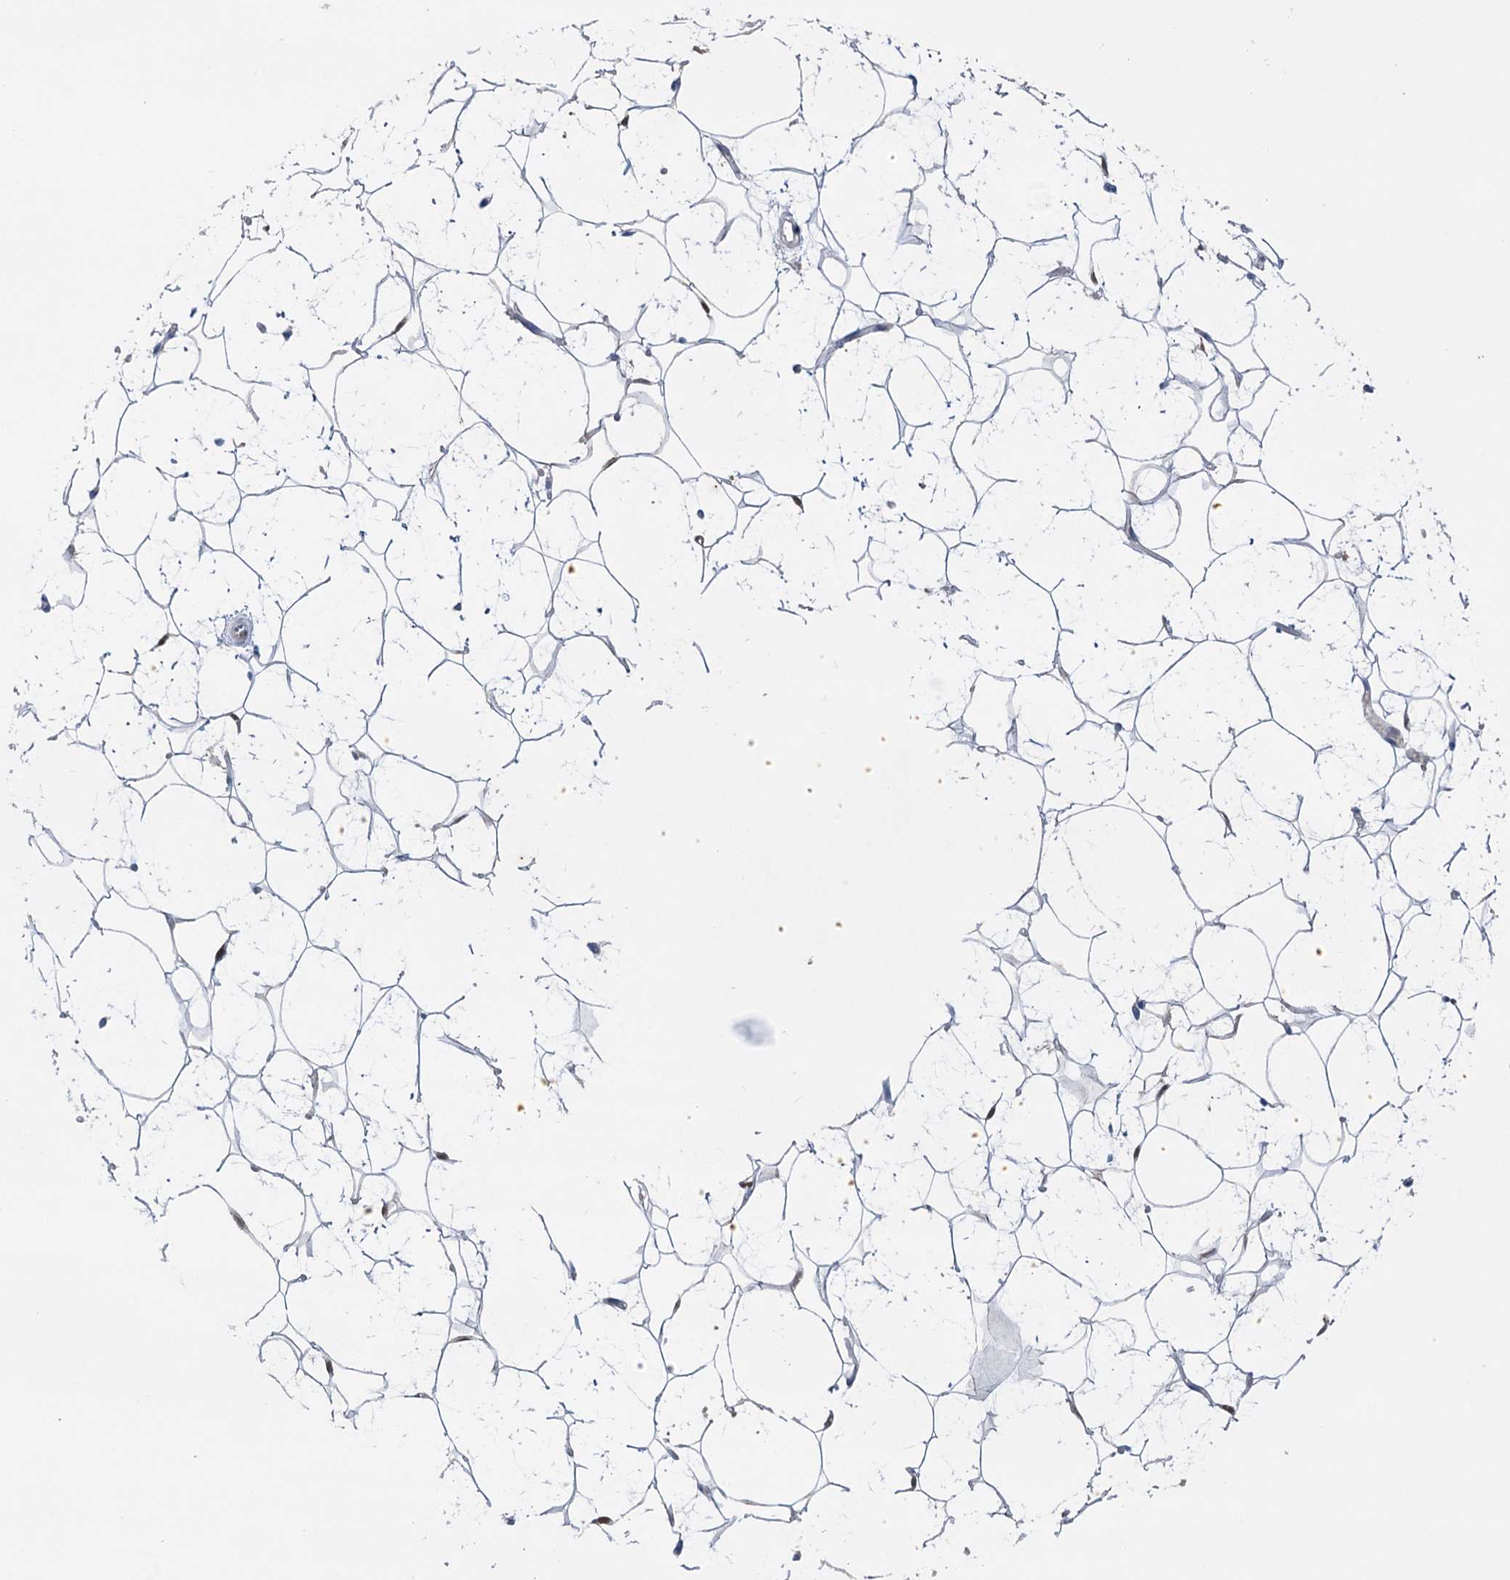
{"staining": {"intensity": "moderate", "quantity": ">75%", "location": "nuclear"}, "tissue": "adipose tissue", "cell_type": "Adipocytes", "image_type": "normal", "snomed": [{"axis": "morphology", "description": "Normal tissue, NOS"}, {"axis": "topography", "description": "Breast"}], "caption": "Immunohistochemistry of unremarkable human adipose tissue exhibits medium levels of moderate nuclear staining in approximately >75% of adipocytes. Using DAB (brown) and hematoxylin (blue) stains, captured at high magnification using brightfield microscopy.", "gene": "MTCH2", "patient": {"sex": "female", "age": 26}}